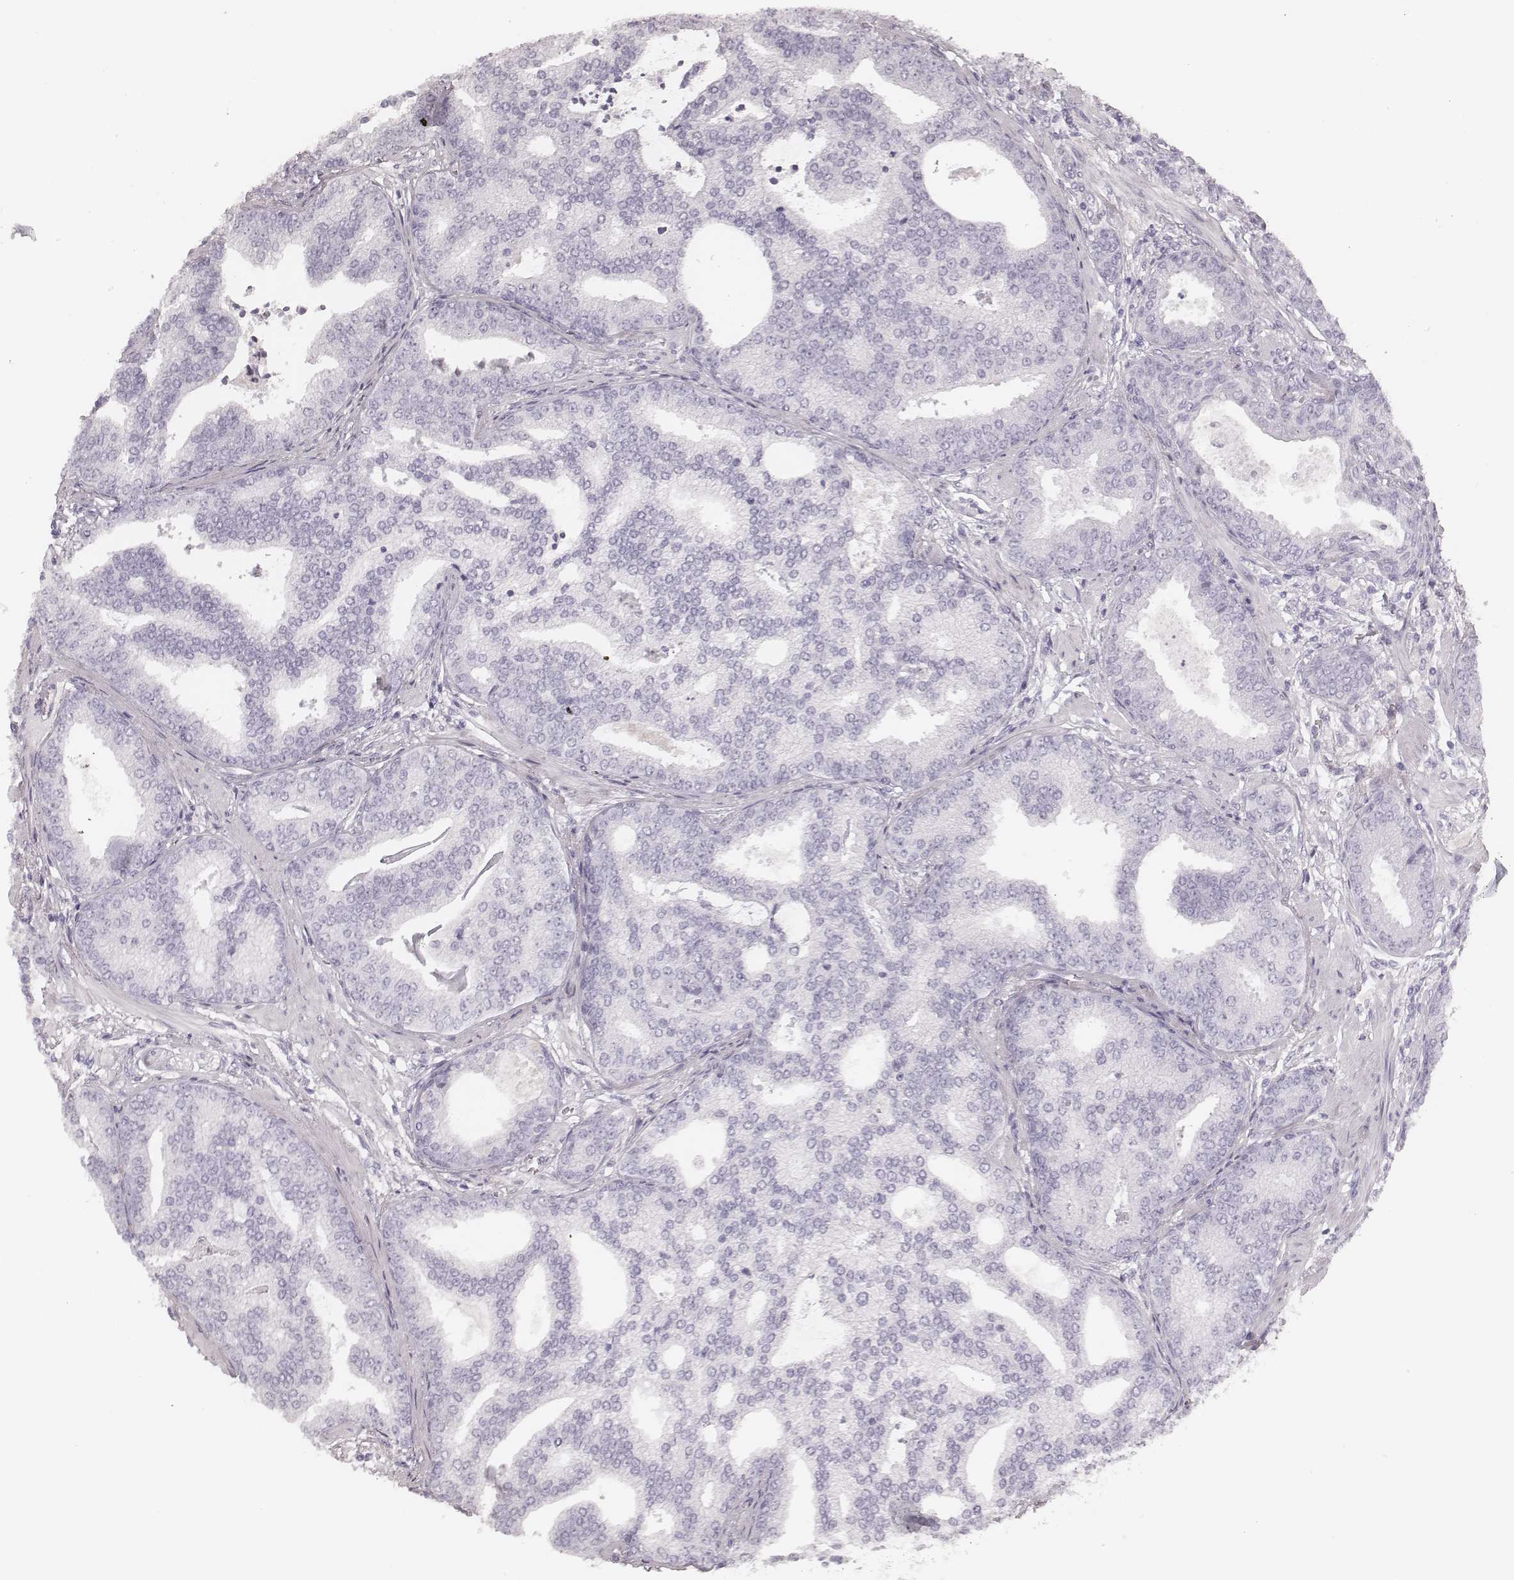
{"staining": {"intensity": "negative", "quantity": "none", "location": "none"}, "tissue": "prostate cancer", "cell_type": "Tumor cells", "image_type": "cancer", "snomed": [{"axis": "morphology", "description": "Adenocarcinoma, NOS"}, {"axis": "topography", "description": "Prostate"}], "caption": "Tumor cells are negative for brown protein staining in prostate cancer (adenocarcinoma).", "gene": "MSX1", "patient": {"sex": "male", "age": 64}}